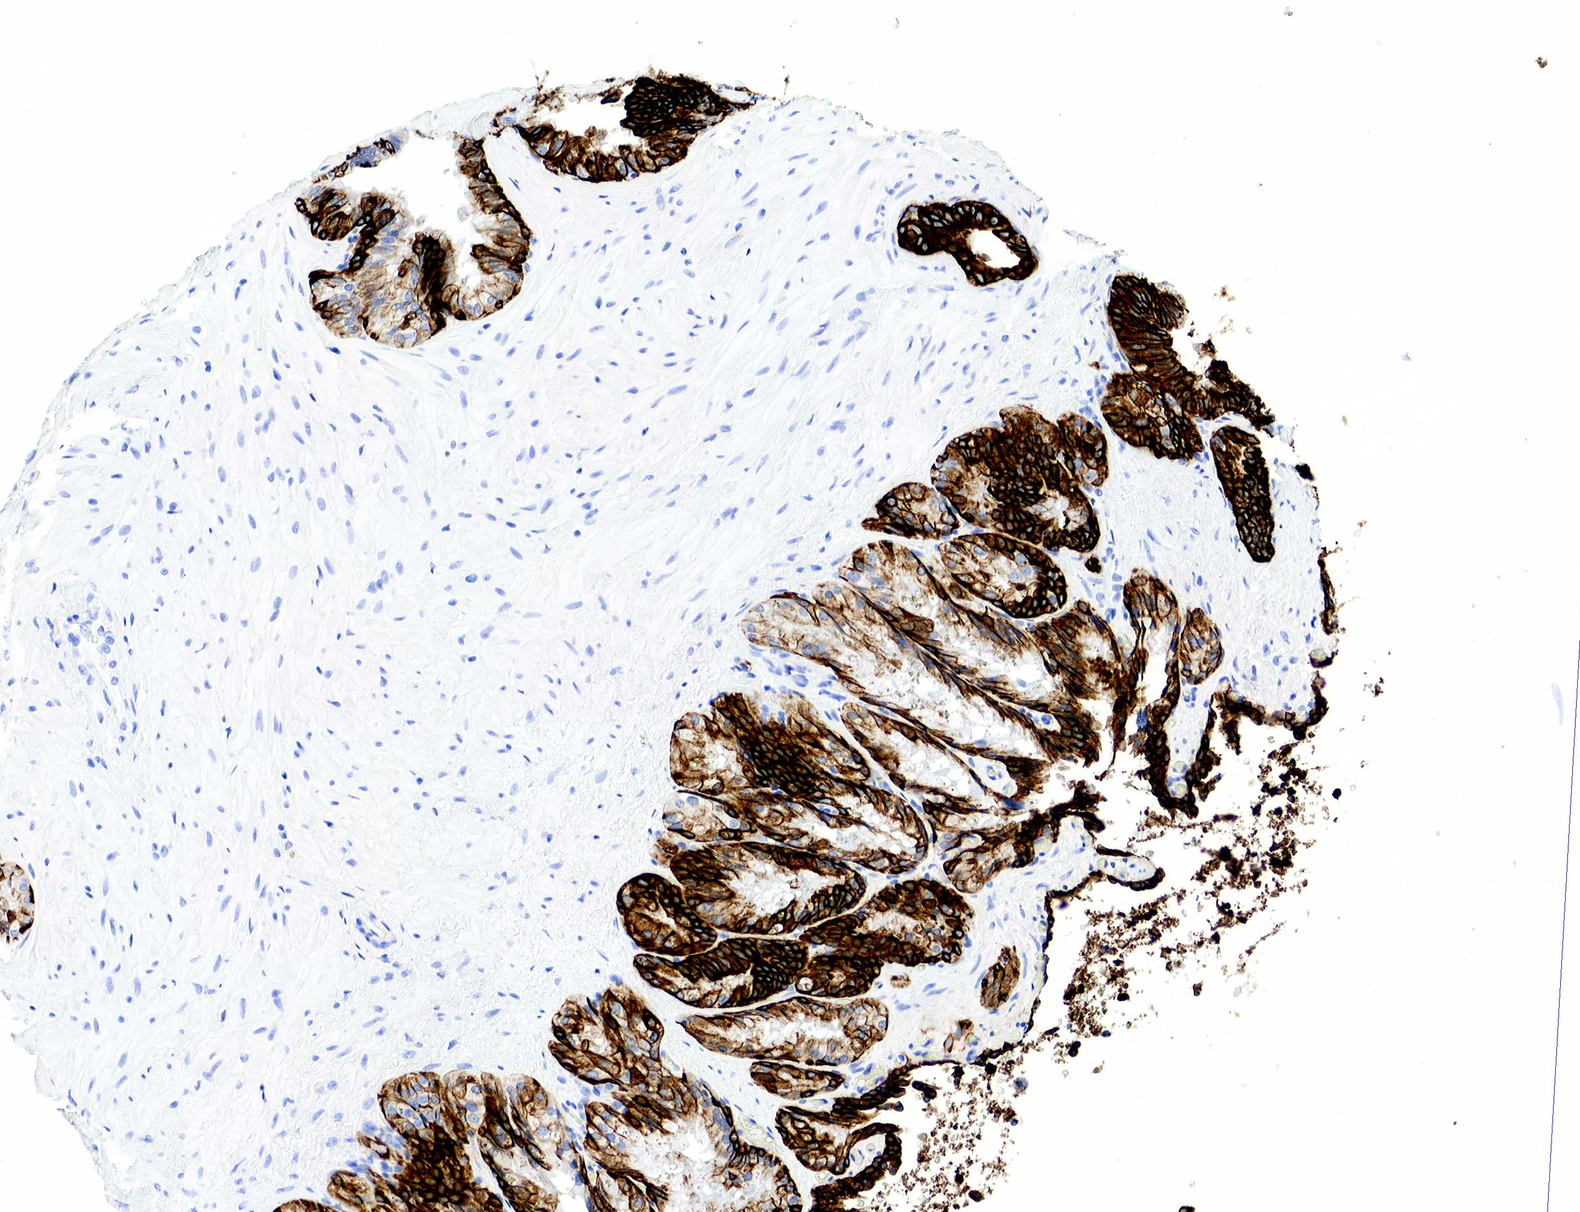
{"staining": {"intensity": "strong", "quantity": ">75%", "location": "cytoplasmic/membranous"}, "tissue": "seminal vesicle", "cell_type": "Glandular cells", "image_type": "normal", "snomed": [{"axis": "morphology", "description": "Normal tissue, NOS"}, {"axis": "topography", "description": "Seminal veicle"}], "caption": "IHC (DAB) staining of benign human seminal vesicle displays strong cytoplasmic/membranous protein expression in approximately >75% of glandular cells. (IHC, brightfield microscopy, high magnification).", "gene": "KRT7", "patient": {"sex": "male", "age": 69}}